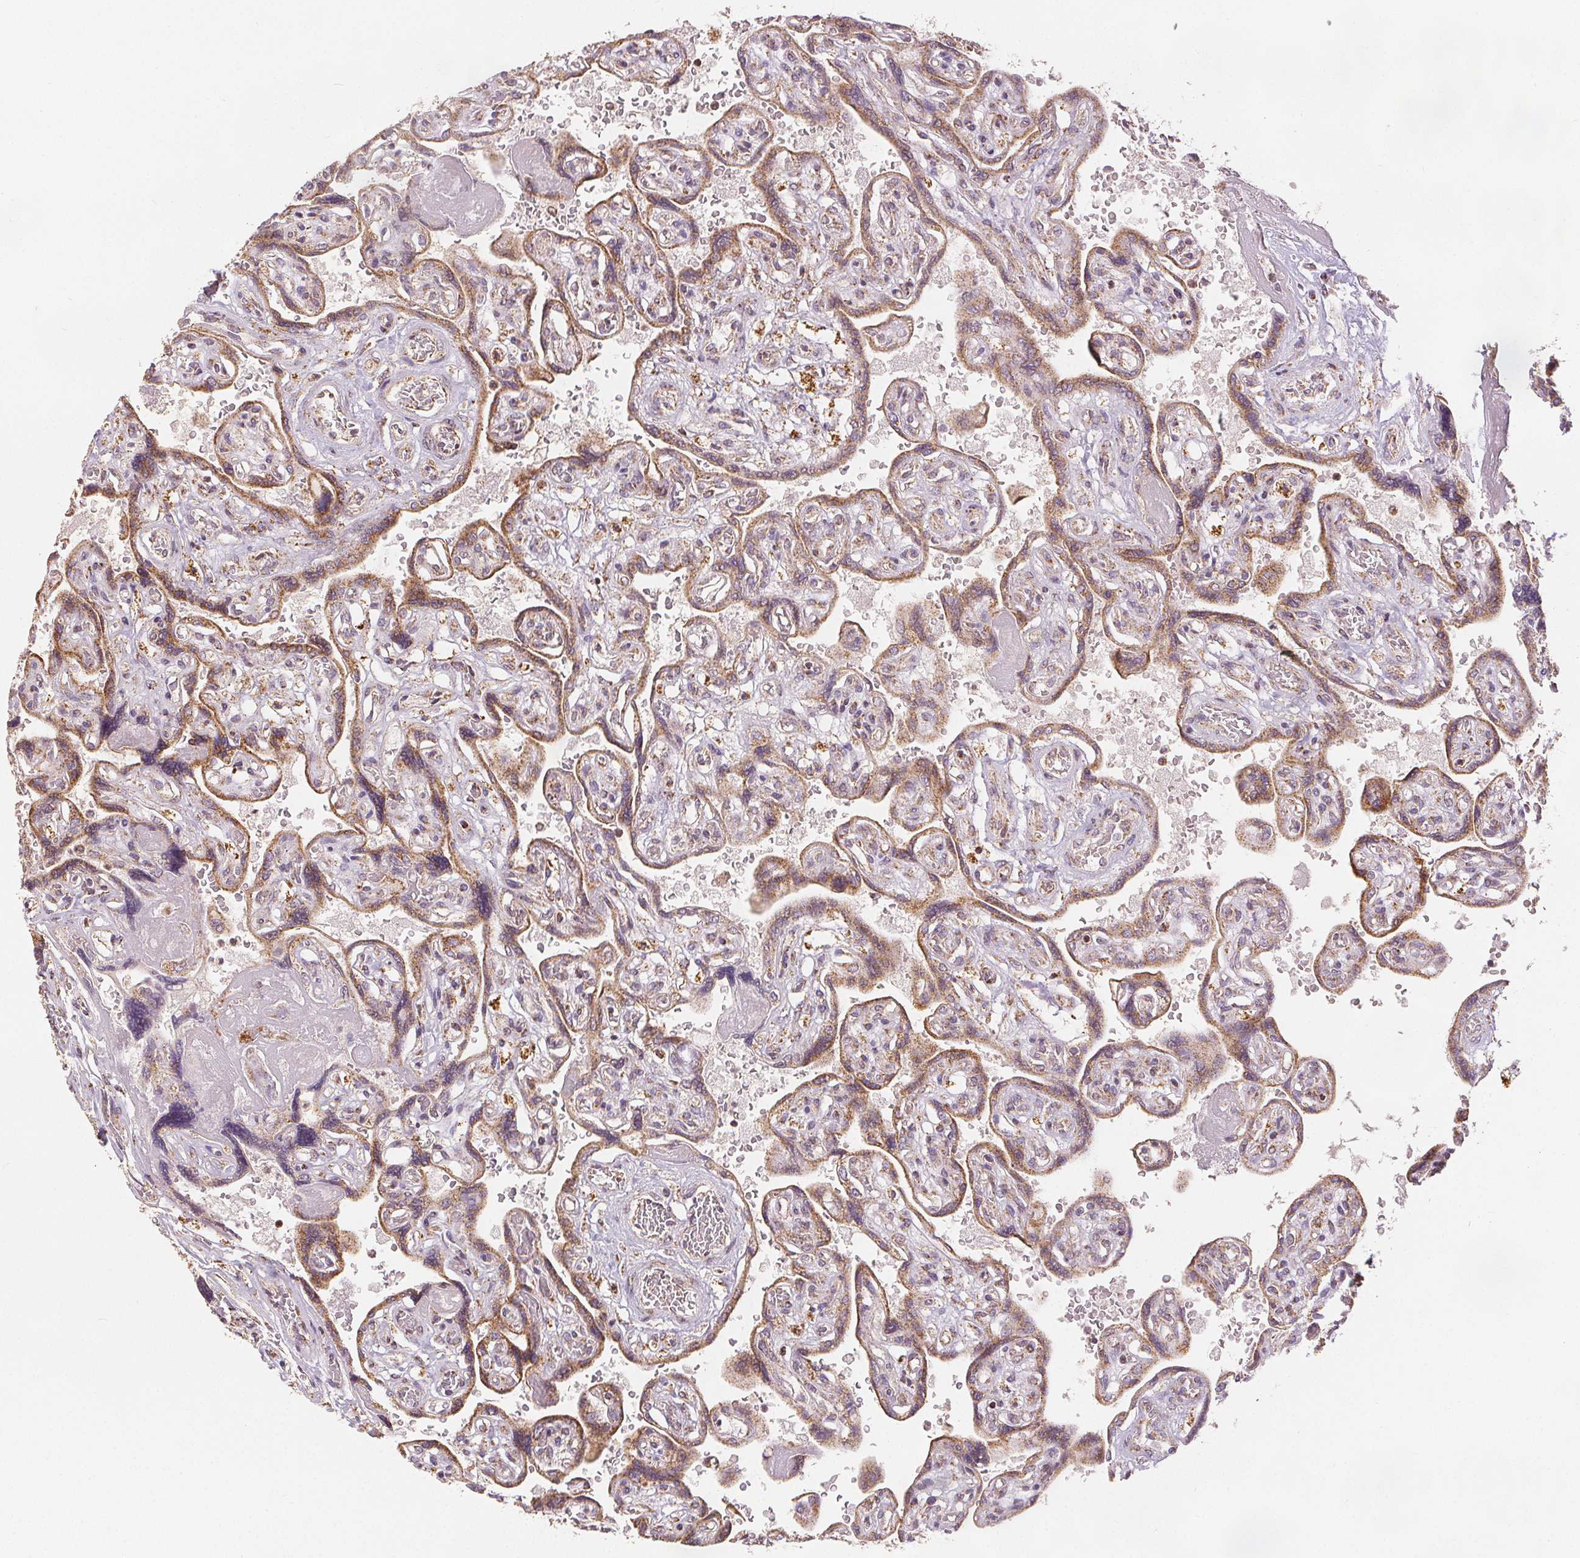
{"staining": {"intensity": "moderate", "quantity": "<25%", "location": "cytoplasmic/membranous"}, "tissue": "placenta", "cell_type": "Decidual cells", "image_type": "normal", "snomed": [{"axis": "morphology", "description": "Normal tissue, NOS"}, {"axis": "topography", "description": "Placenta"}], "caption": "A low amount of moderate cytoplasmic/membranous positivity is appreciated in approximately <25% of decidual cells in benign placenta.", "gene": "SDHB", "patient": {"sex": "female", "age": 32}}